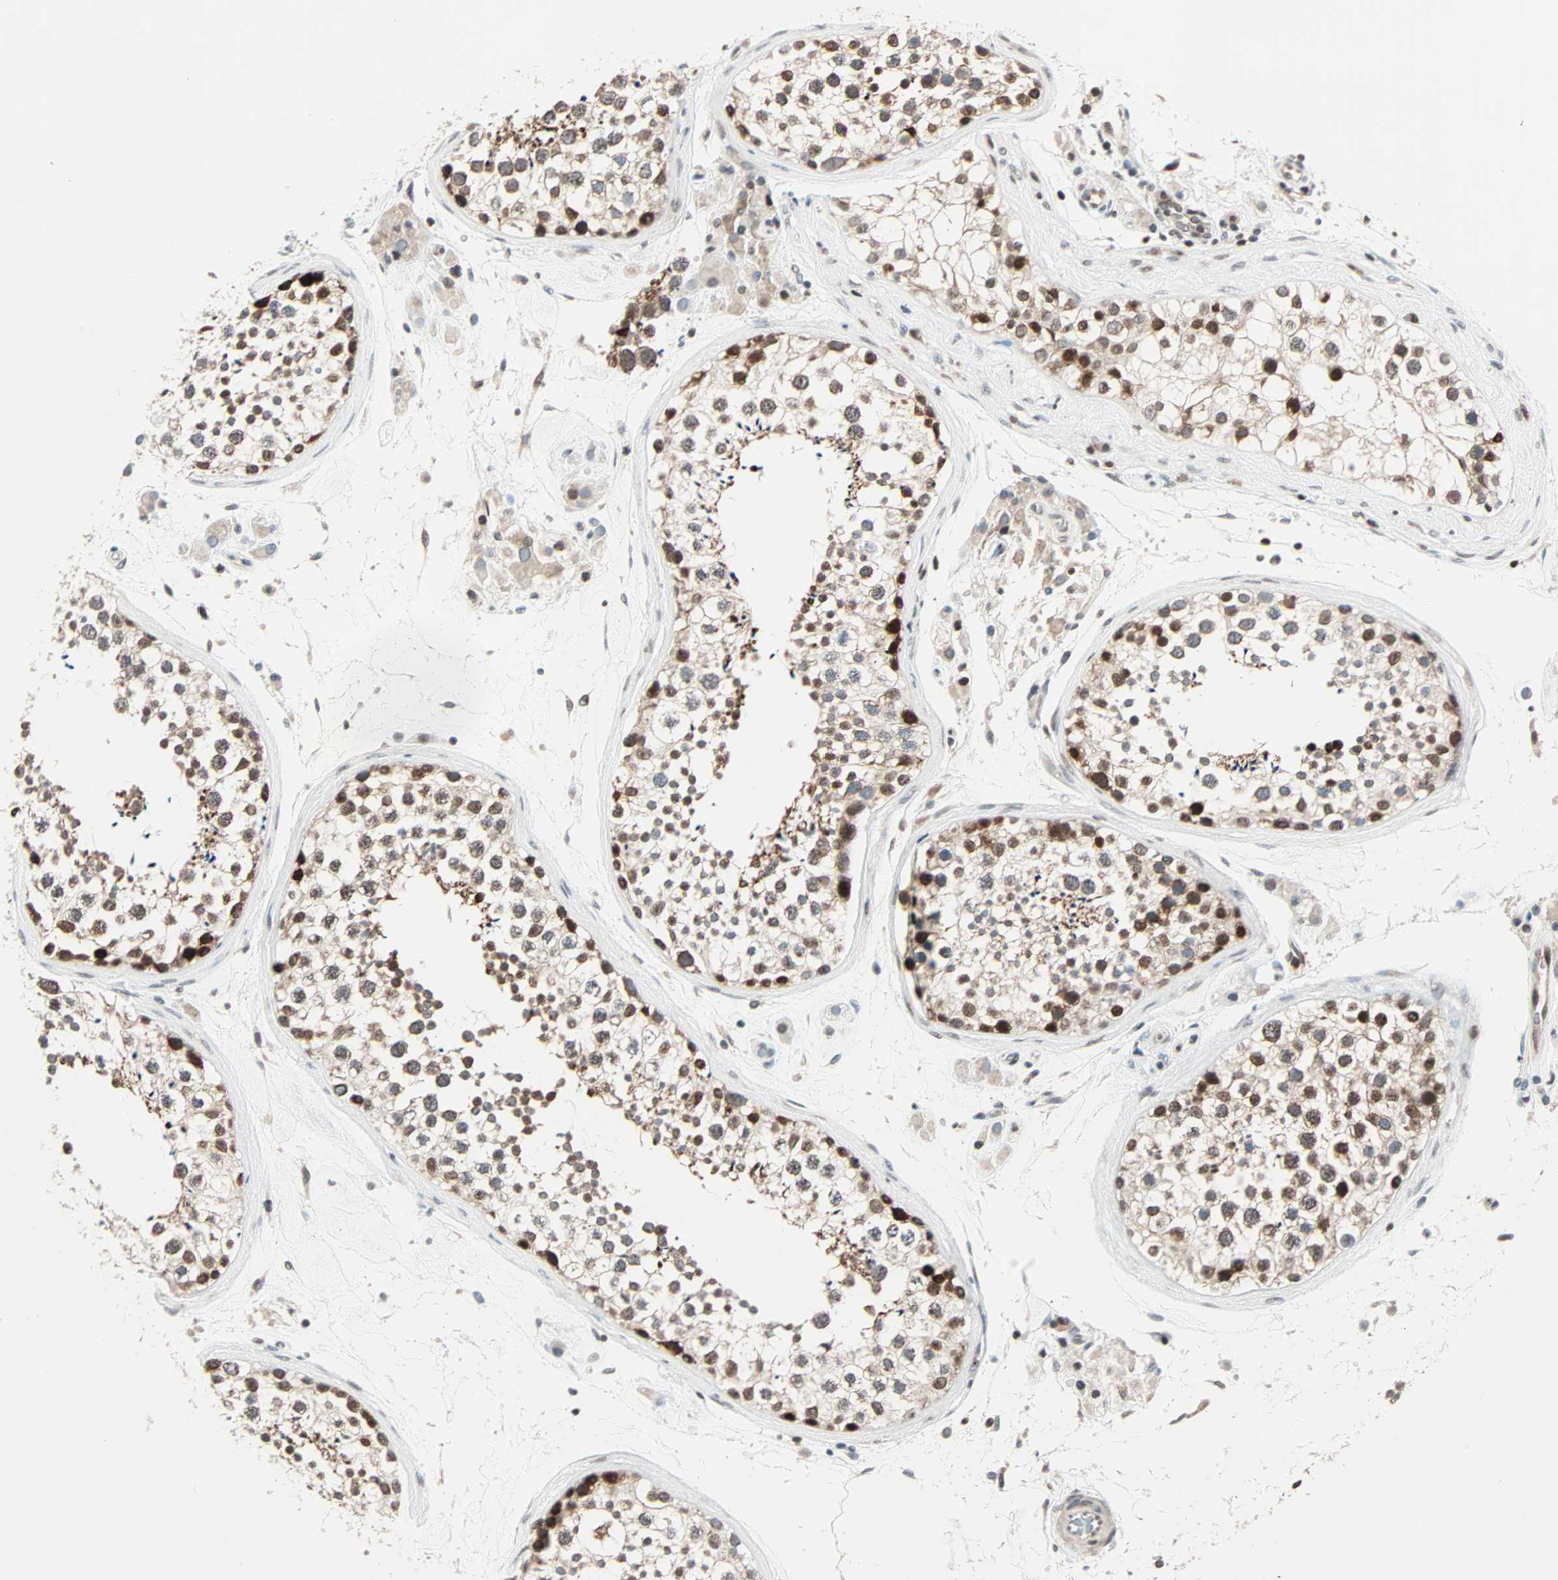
{"staining": {"intensity": "strong", "quantity": ">75%", "location": "cytoplasmic/membranous,nuclear"}, "tissue": "testis", "cell_type": "Cells in seminiferous ducts", "image_type": "normal", "snomed": [{"axis": "morphology", "description": "Normal tissue, NOS"}, {"axis": "topography", "description": "Testis"}], "caption": "High-power microscopy captured an immunohistochemistry photomicrograph of benign testis, revealing strong cytoplasmic/membranous,nuclear positivity in approximately >75% of cells in seminiferous ducts.", "gene": "CBX4", "patient": {"sex": "male", "age": 46}}